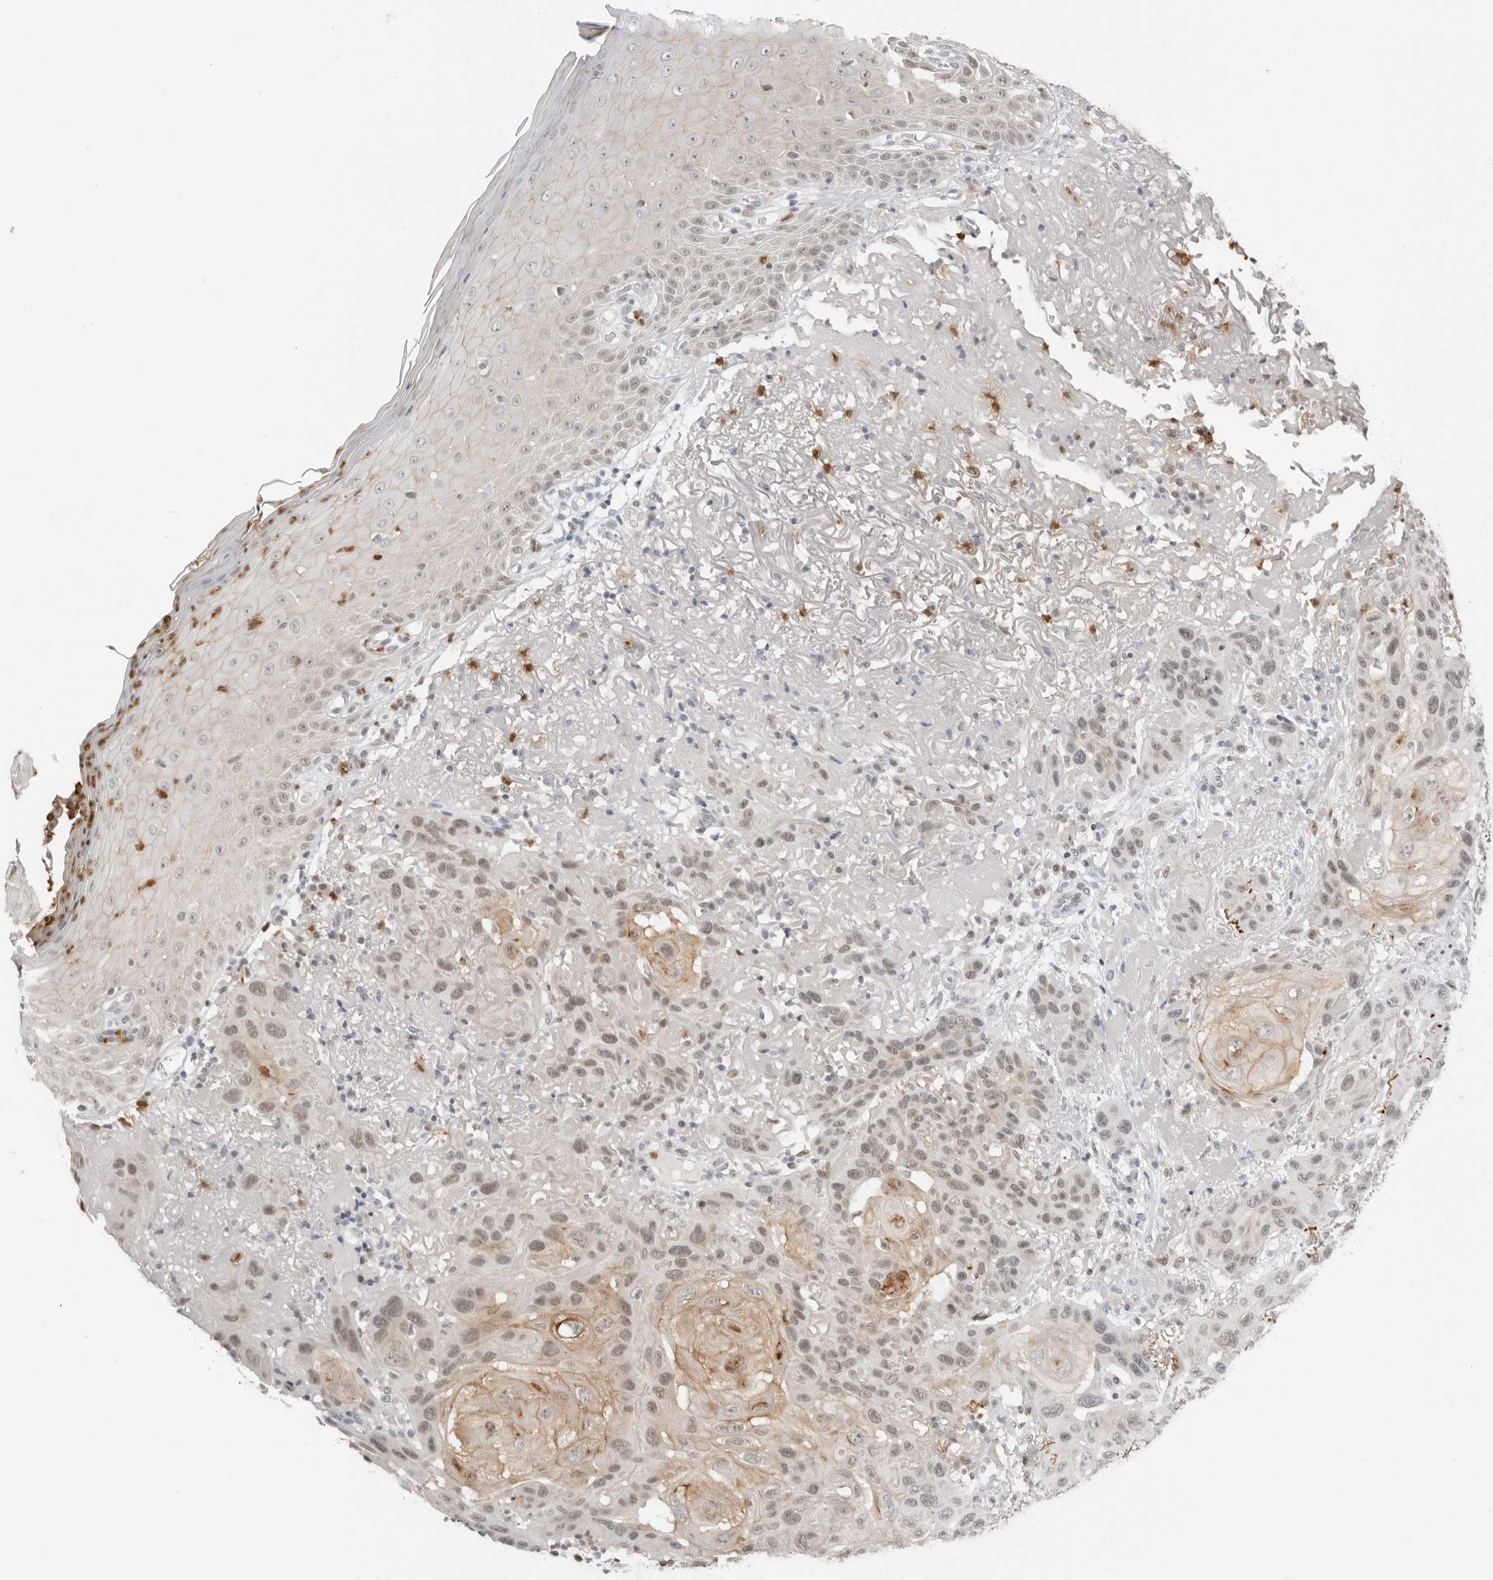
{"staining": {"intensity": "weak", "quantity": "25%-75%", "location": "cytoplasmic/membranous,nuclear"}, "tissue": "skin cancer", "cell_type": "Tumor cells", "image_type": "cancer", "snomed": [{"axis": "morphology", "description": "Normal tissue, NOS"}, {"axis": "morphology", "description": "Squamous cell carcinoma, NOS"}, {"axis": "topography", "description": "Skin"}], "caption": "Immunohistochemical staining of squamous cell carcinoma (skin) shows low levels of weak cytoplasmic/membranous and nuclear expression in about 25%-75% of tumor cells. The staining was performed using DAB to visualize the protein expression in brown, while the nuclei were stained in blue with hematoxylin (Magnification: 20x).", "gene": "RNF146", "patient": {"sex": "female", "age": 96}}